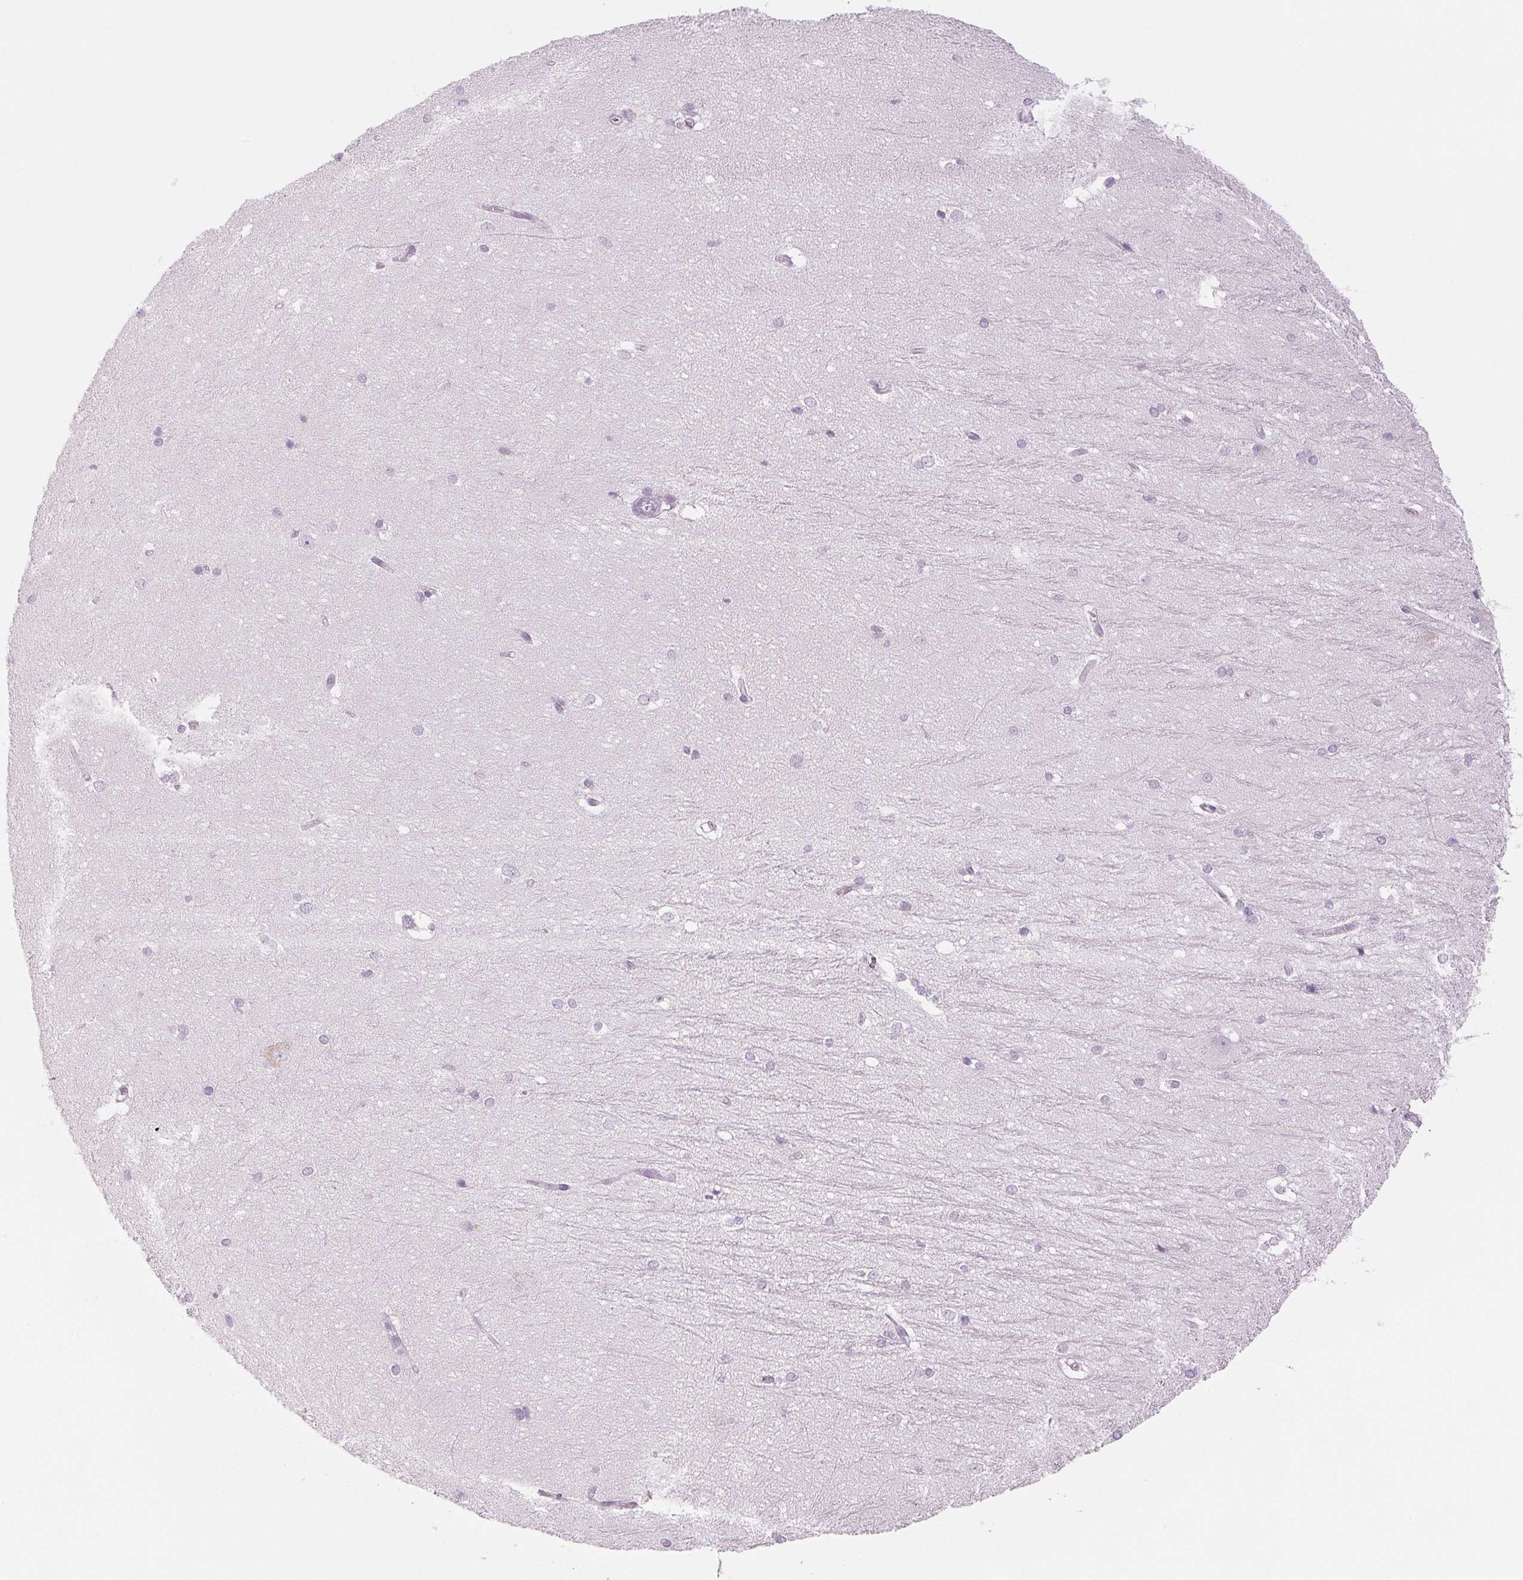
{"staining": {"intensity": "negative", "quantity": "none", "location": "none"}, "tissue": "hippocampus", "cell_type": "Glial cells", "image_type": "normal", "snomed": [{"axis": "morphology", "description": "Normal tissue, NOS"}, {"axis": "topography", "description": "Cerebral cortex"}, {"axis": "topography", "description": "Hippocampus"}], "caption": "This photomicrograph is of normal hippocampus stained with immunohistochemistry (IHC) to label a protein in brown with the nuclei are counter-stained blue. There is no staining in glial cells. The staining was performed using DAB (3,3'-diaminobenzidine) to visualize the protein expression in brown, while the nuclei were stained in blue with hematoxylin (Magnification: 20x).", "gene": "EHHADH", "patient": {"sex": "female", "age": 19}}